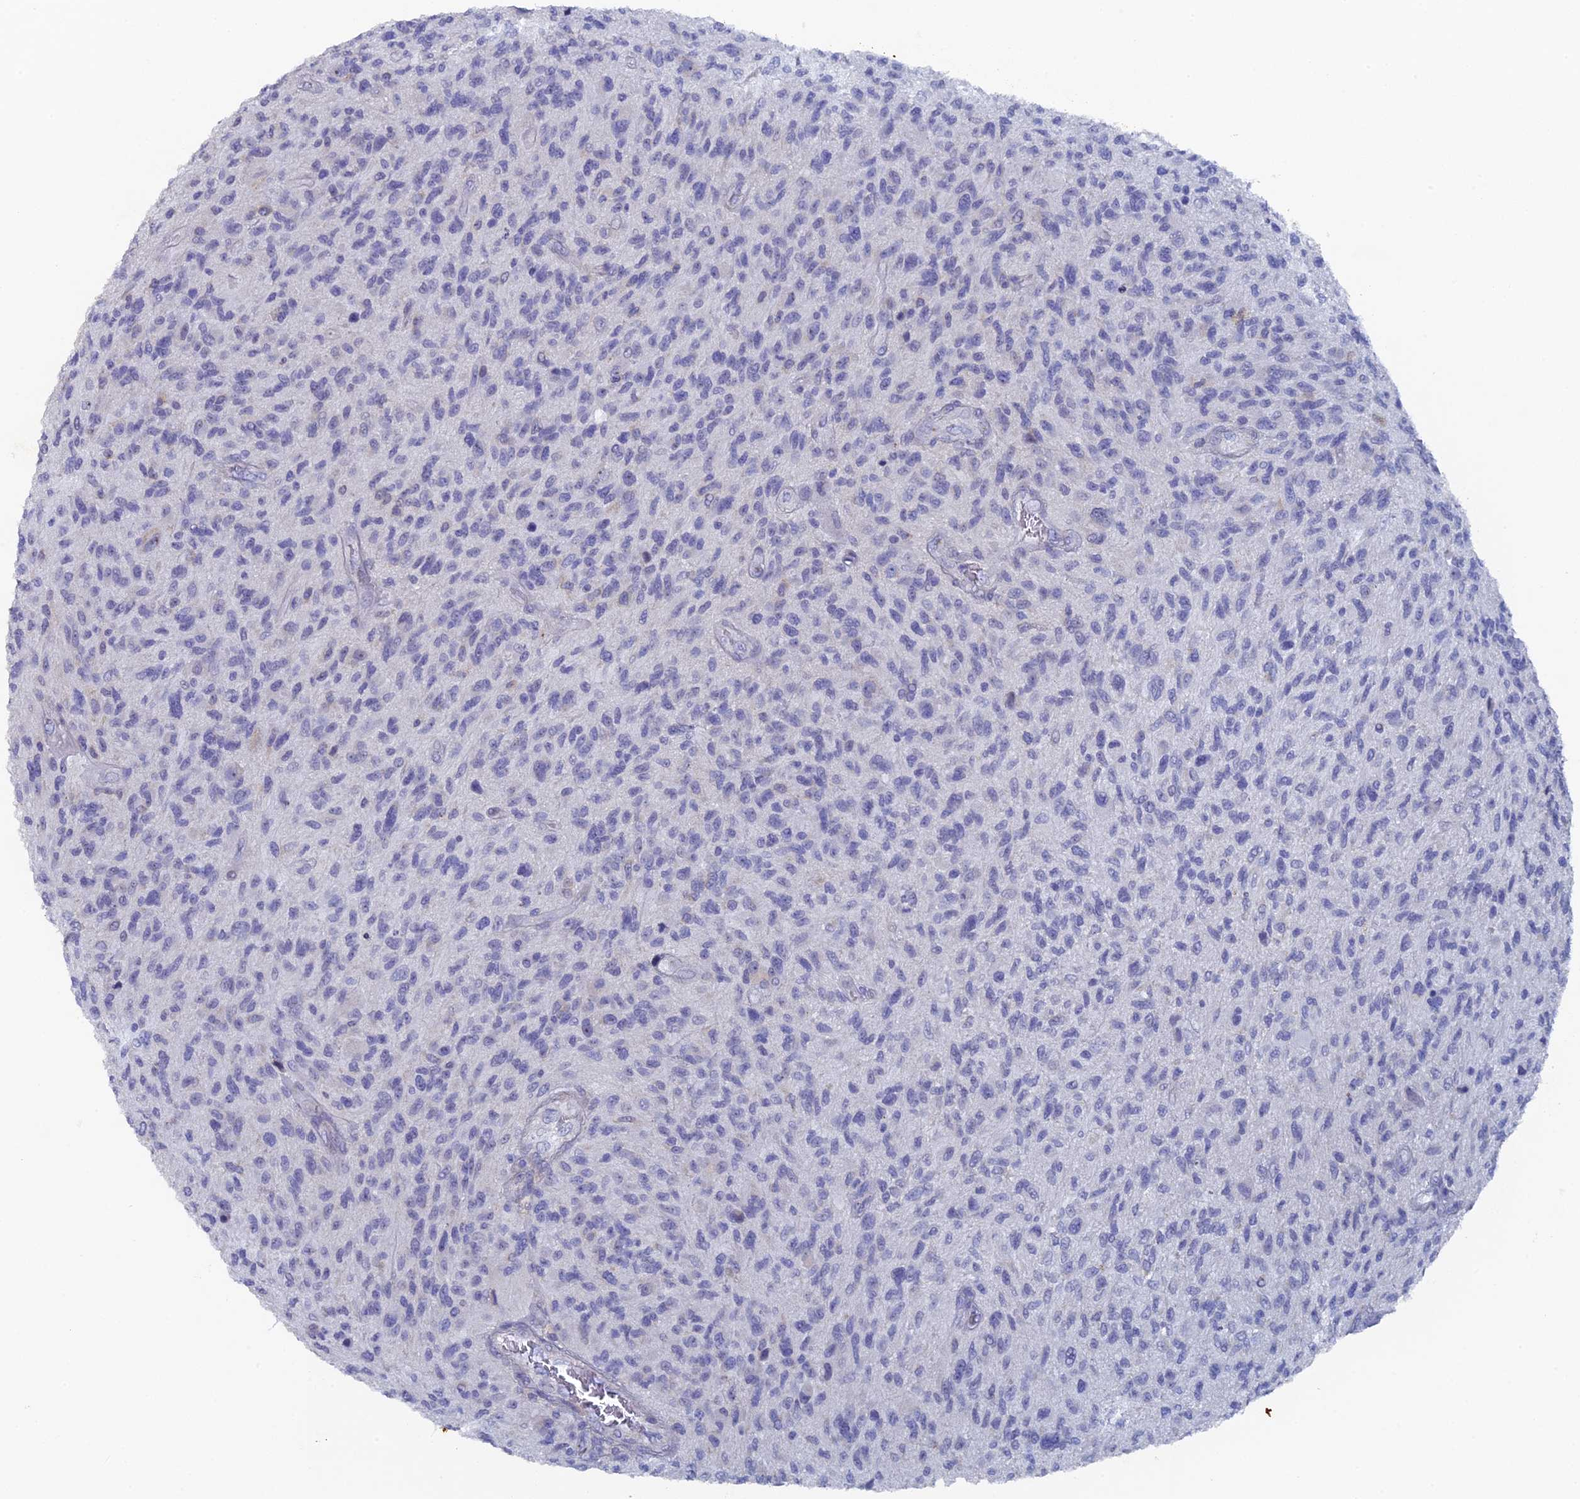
{"staining": {"intensity": "negative", "quantity": "none", "location": "none"}, "tissue": "glioma", "cell_type": "Tumor cells", "image_type": "cancer", "snomed": [{"axis": "morphology", "description": "Glioma, malignant, High grade"}, {"axis": "topography", "description": "Brain"}], "caption": "High power microscopy micrograph of an immunohistochemistry histopathology image of glioma, revealing no significant expression in tumor cells.", "gene": "SRFBP1", "patient": {"sex": "male", "age": 47}}